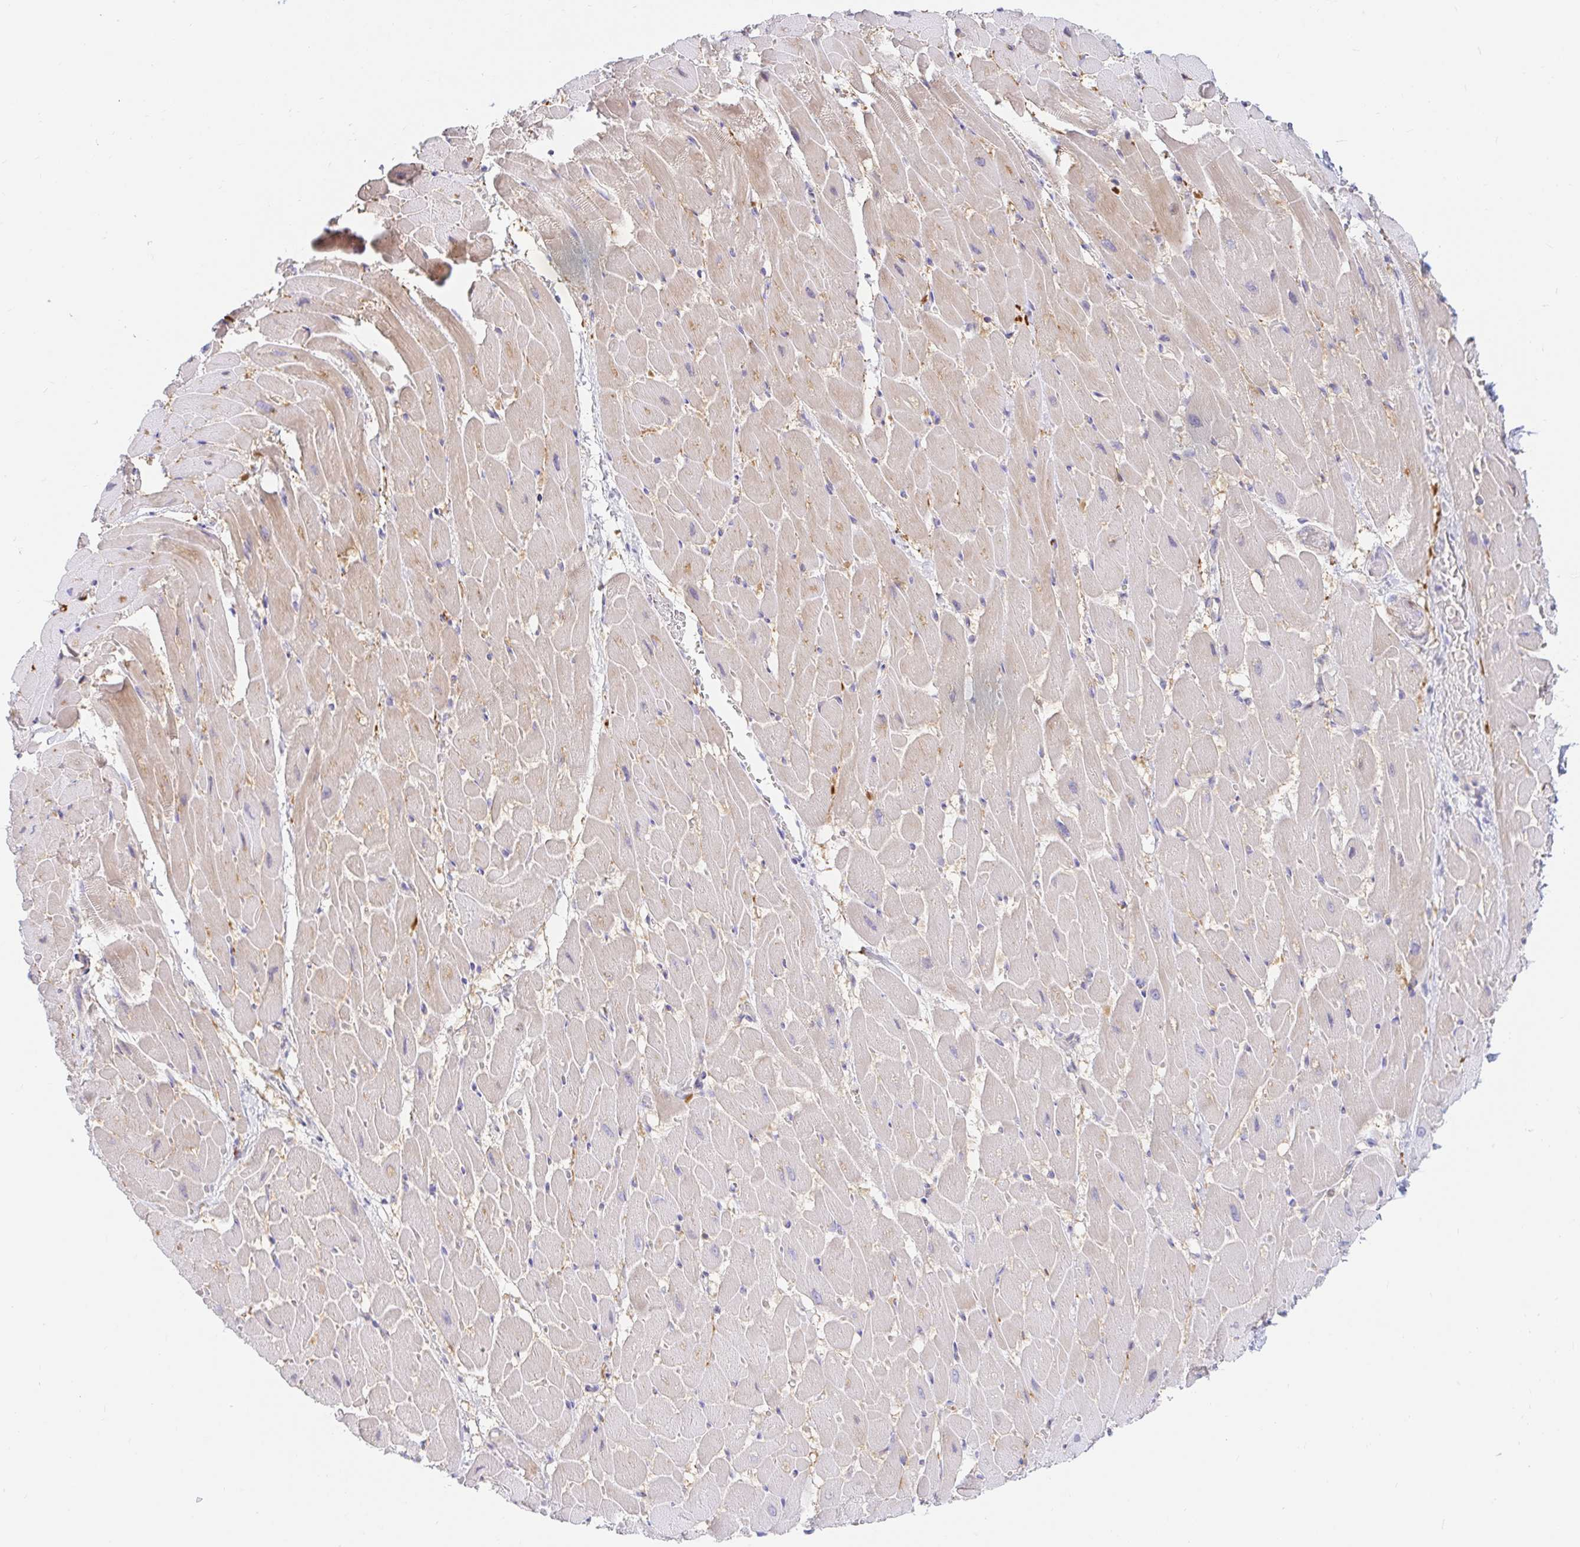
{"staining": {"intensity": "weak", "quantity": "25%-75%", "location": "cytoplasmic/membranous"}, "tissue": "heart muscle", "cell_type": "Cardiomyocytes", "image_type": "normal", "snomed": [{"axis": "morphology", "description": "Normal tissue, NOS"}, {"axis": "topography", "description": "Heart"}], "caption": "A high-resolution photomicrograph shows IHC staining of normal heart muscle, which displays weak cytoplasmic/membranous expression in approximately 25%-75% of cardiomyocytes.", "gene": "HINFP", "patient": {"sex": "male", "age": 37}}